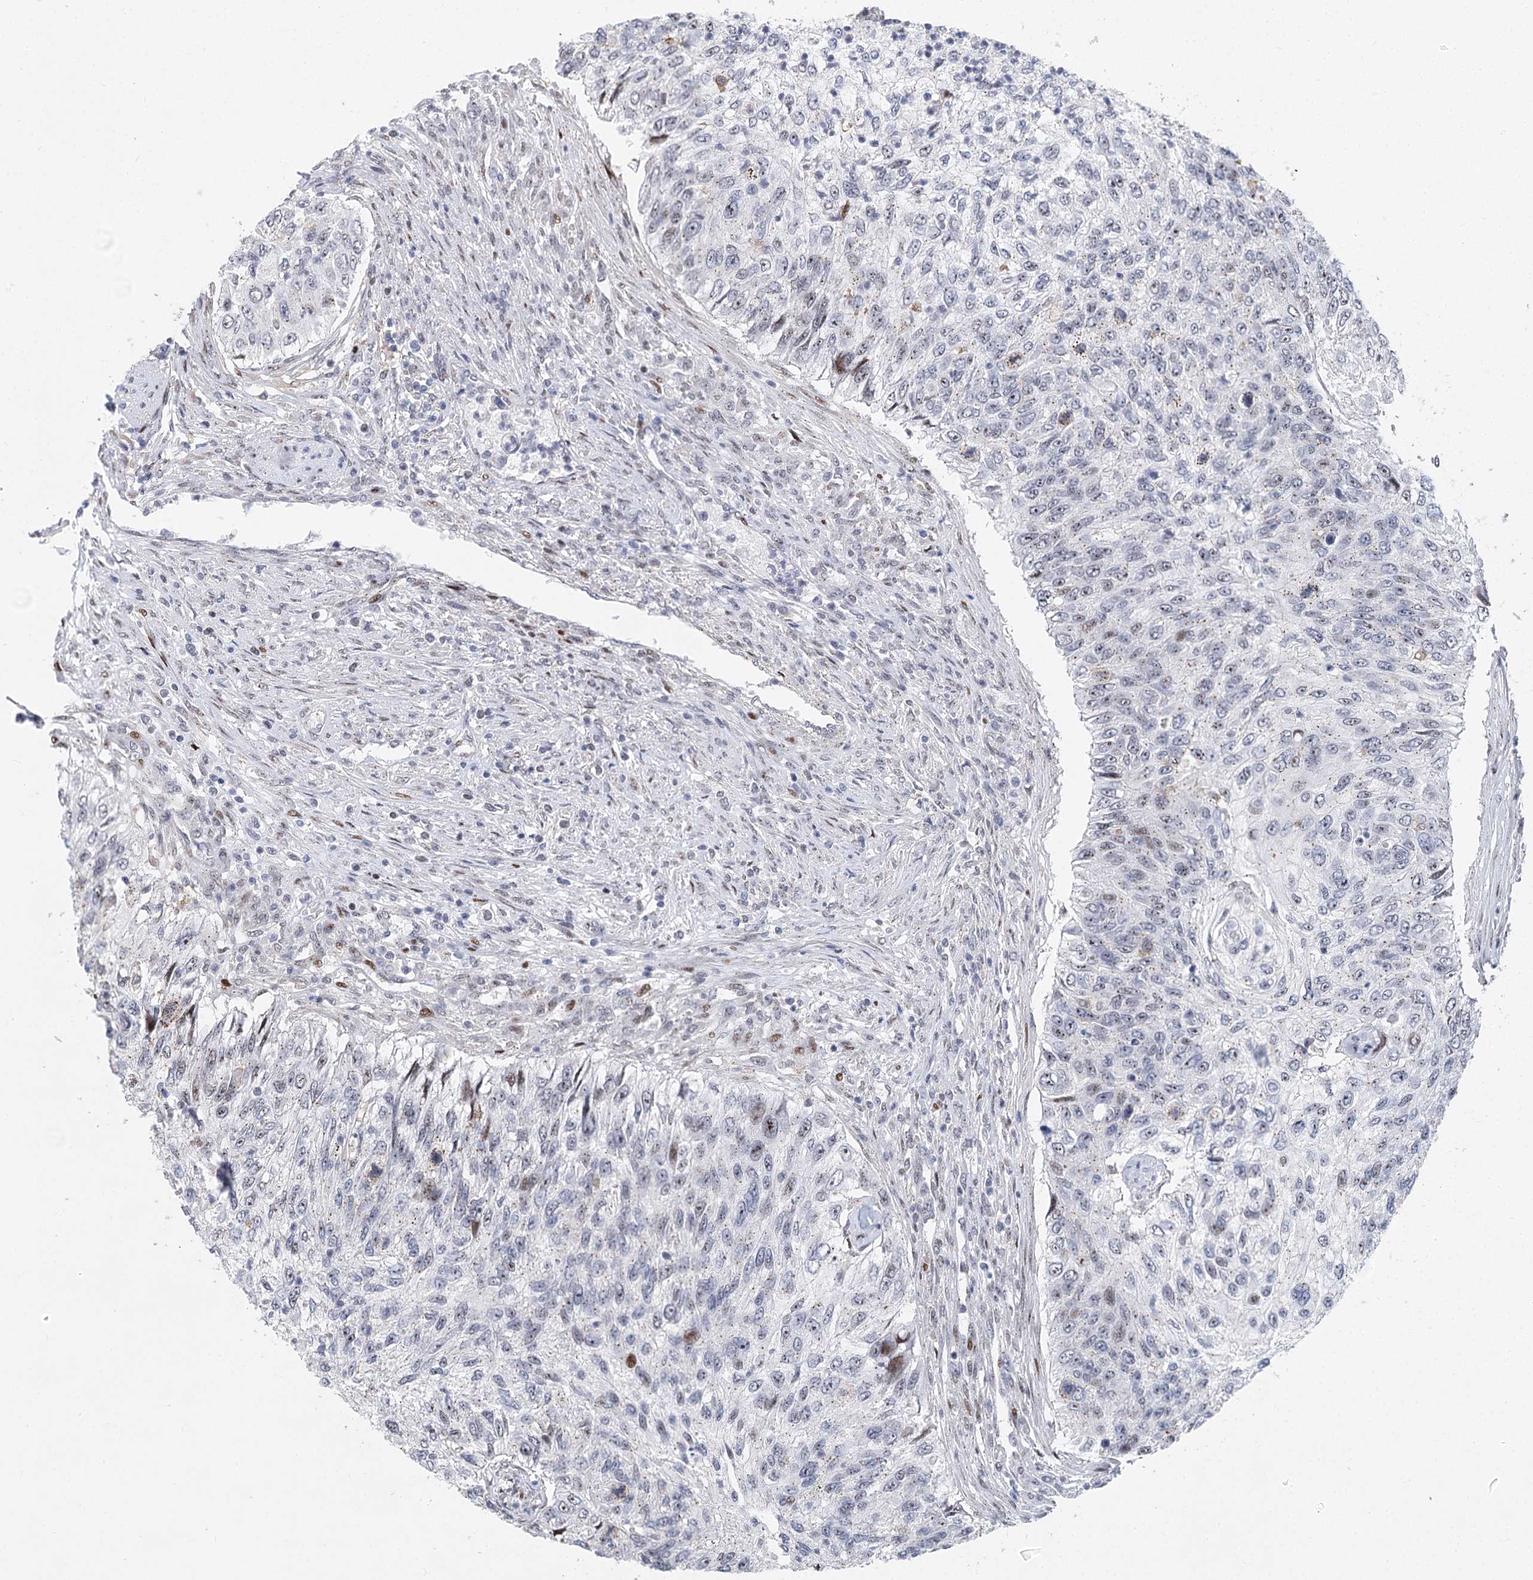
{"staining": {"intensity": "moderate", "quantity": "<25%", "location": "cytoplasmic/membranous,nuclear"}, "tissue": "urothelial cancer", "cell_type": "Tumor cells", "image_type": "cancer", "snomed": [{"axis": "morphology", "description": "Urothelial carcinoma, High grade"}, {"axis": "topography", "description": "Urinary bladder"}], "caption": "High-magnification brightfield microscopy of urothelial cancer stained with DAB (brown) and counterstained with hematoxylin (blue). tumor cells exhibit moderate cytoplasmic/membranous and nuclear expression is appreciated in about<25% of cells.", "gene": "CAMTA1", "patient": {"sex": "female", "age": 60}}